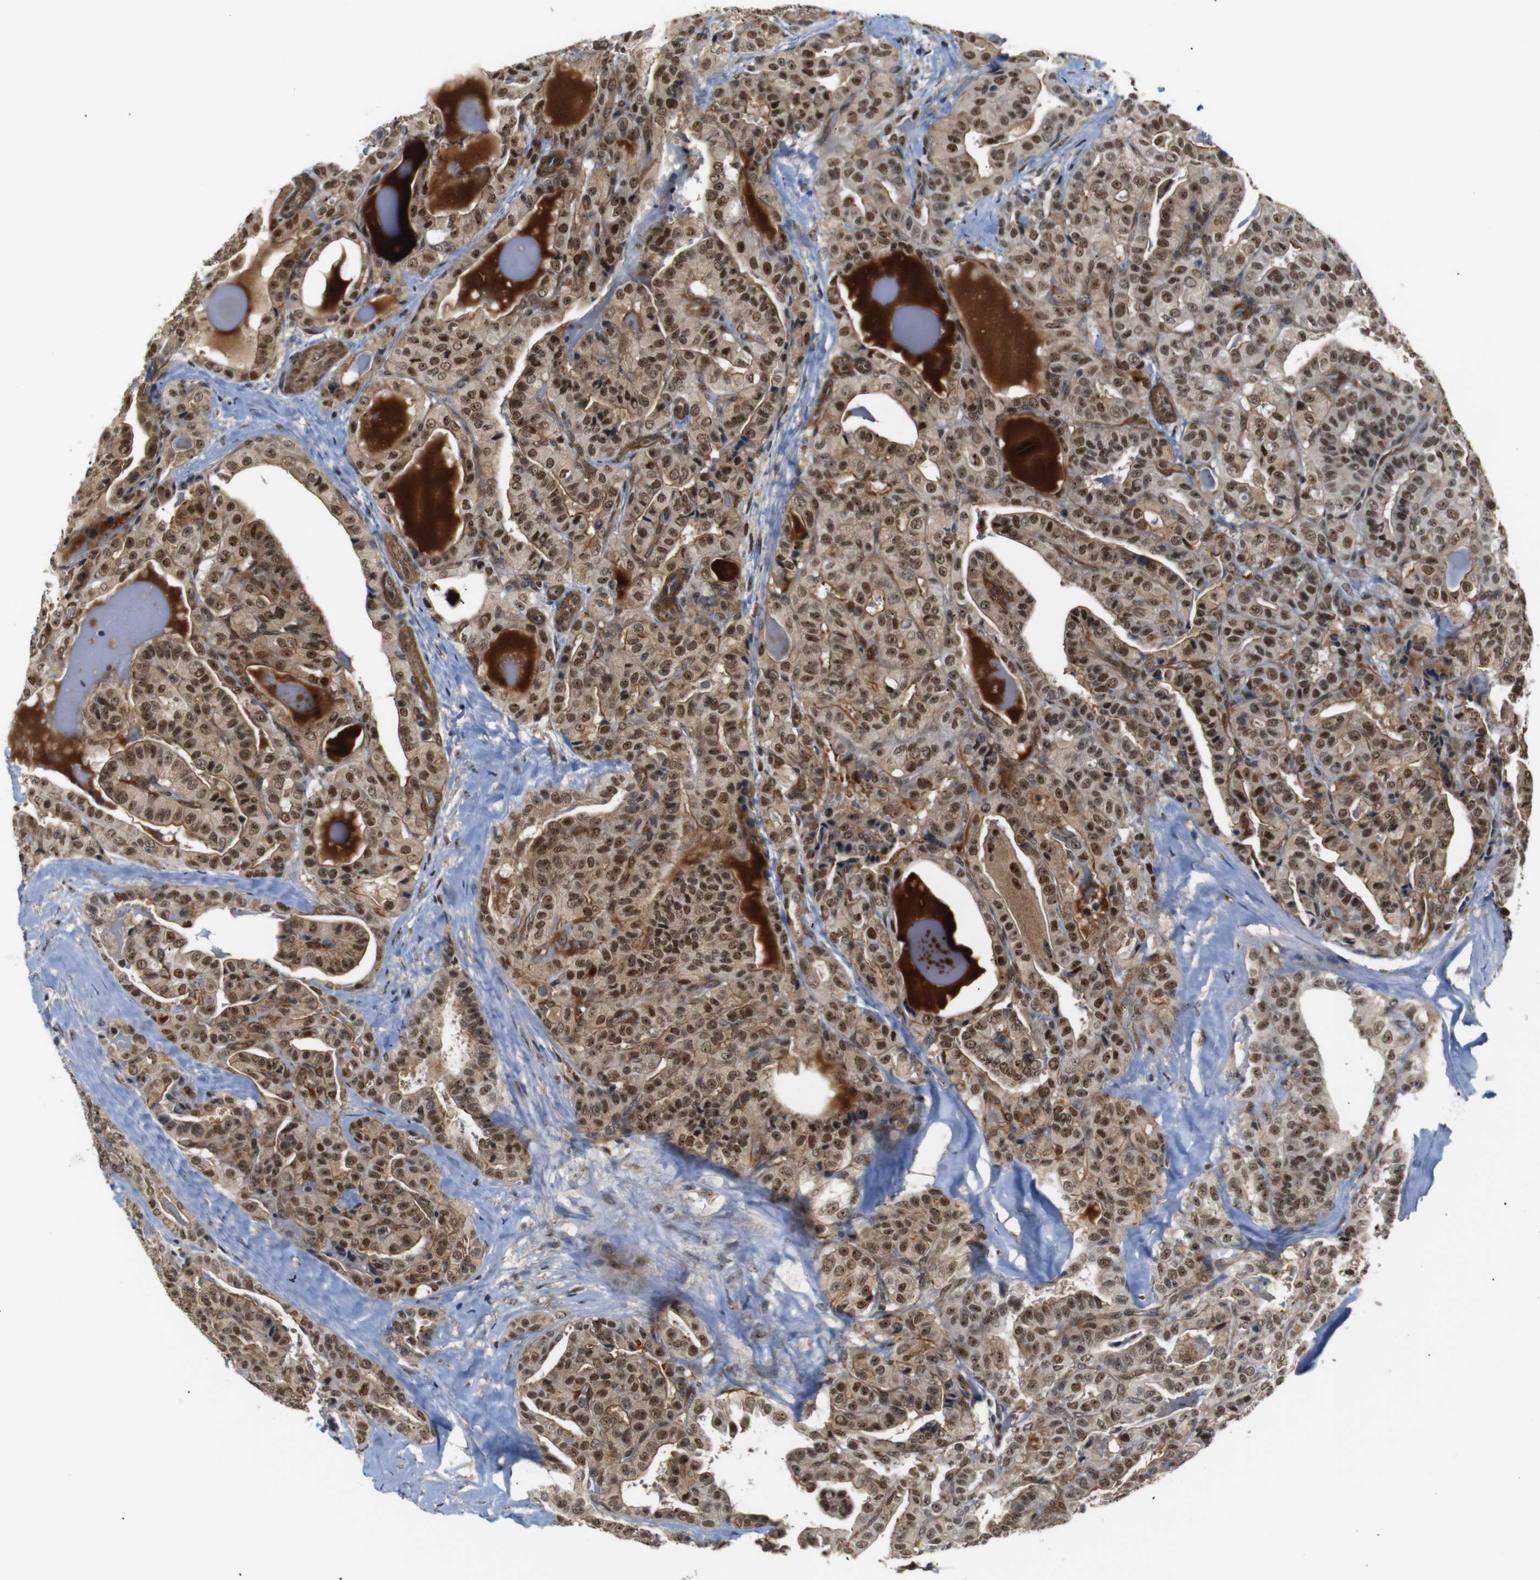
{"staining": {"intensity": "moderate", "quantity": ">75%", "location": "cytoplasmic/membranous,nuclear"}, "tissue": "thyroid cancer", "cell_type": "Tumor cells", "image_type": "cancer", "snomed": [{"axis": "morphology", "description": "Papillary adenocarcinoma, NOS"}, {"axis": "topography", "description": "Thyroid gland"}], "caption": "Thyroid cancer stained for a protein exhibits moderate cytoplasmic/membranous and nuclear positivity in tumor cells.", "gene": "PARN", "patient": {"sex": "male", "age": 77}}